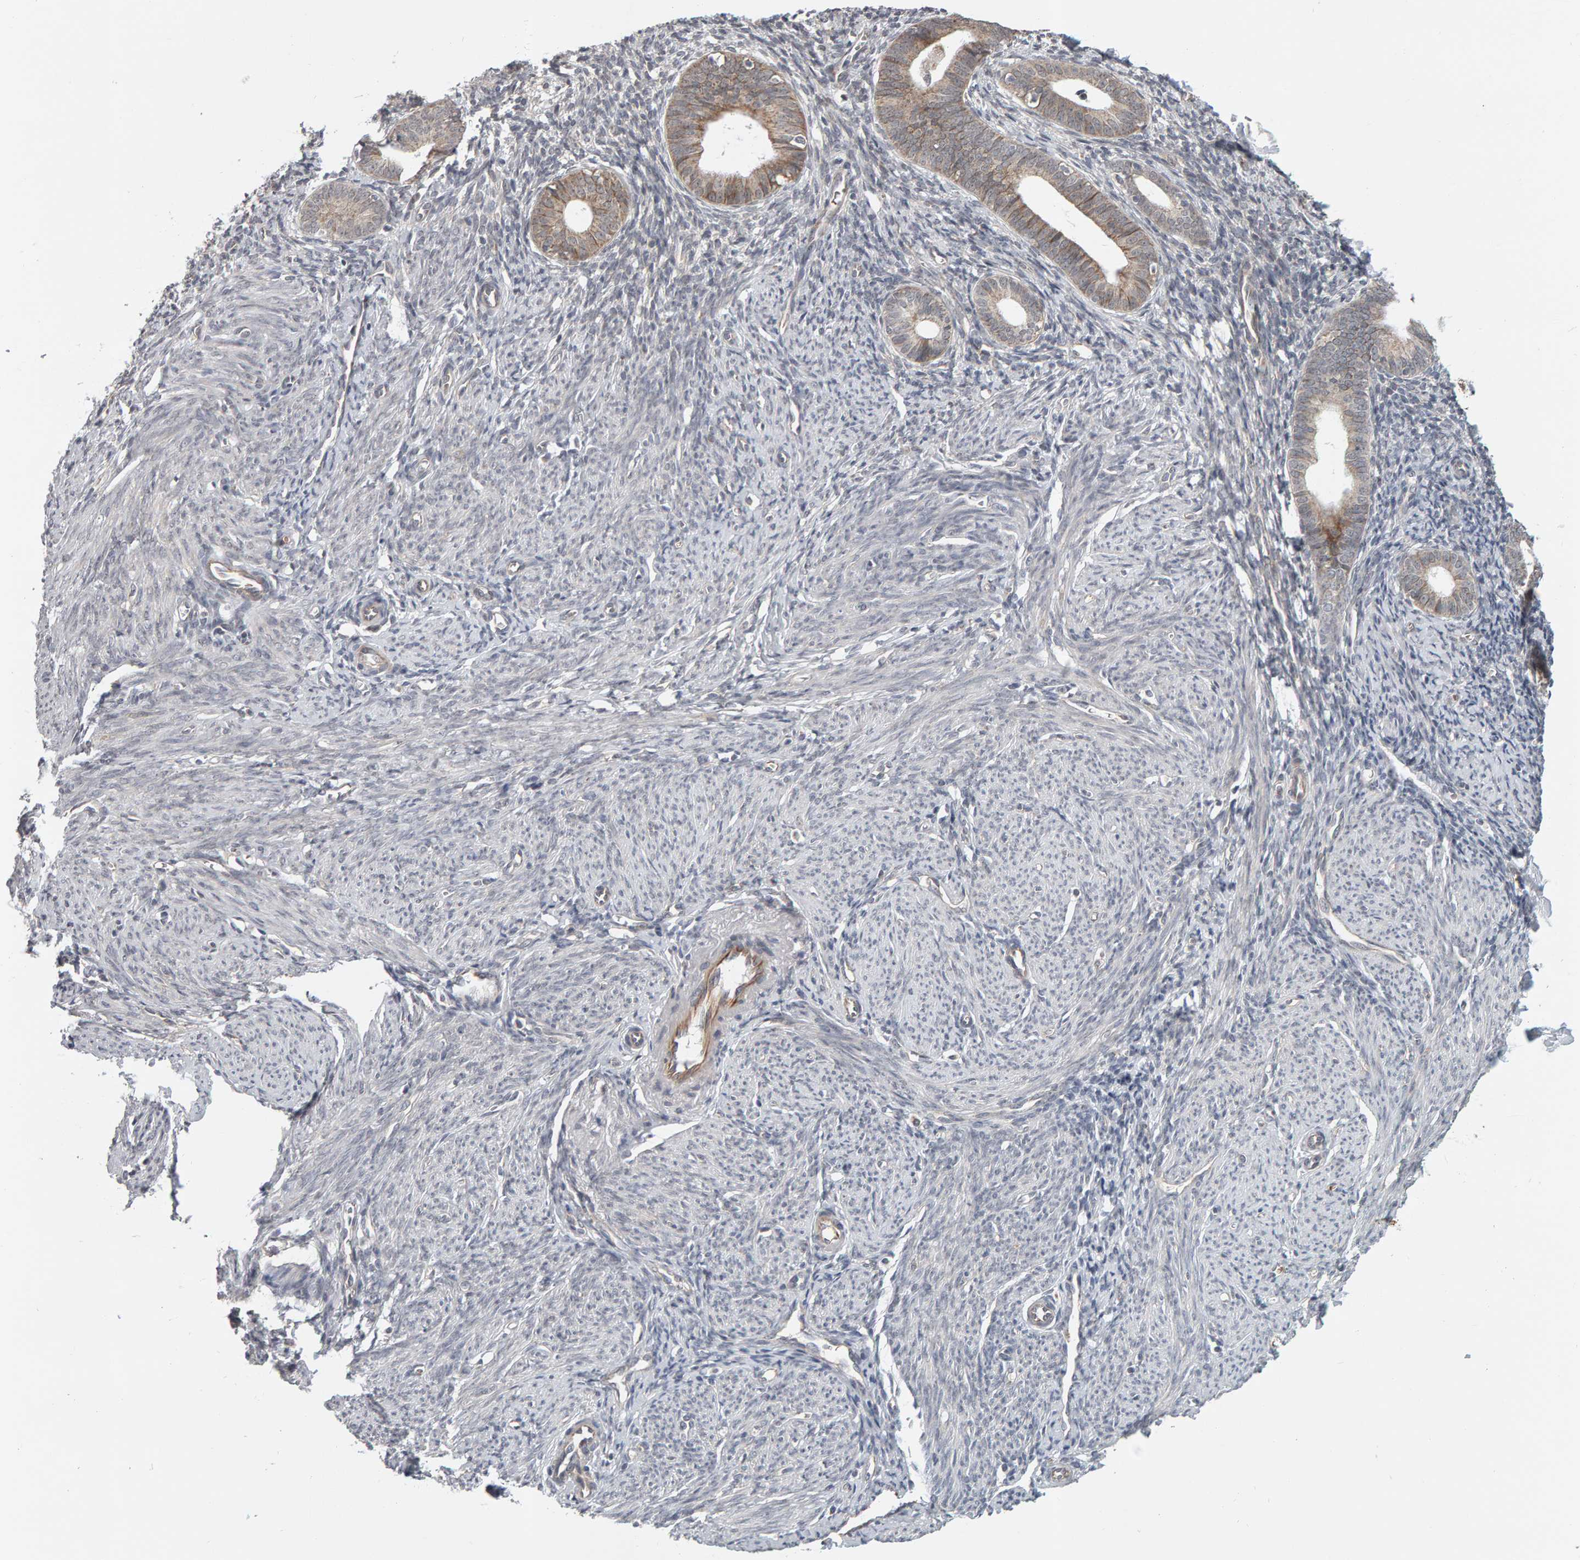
{"staining": {"intensity": "negative", "quantity": "none", "location": "none"}, "tissue": "endometrium", "cell_type": "Cells in endometrial stroma", "image_type": "normal", "snomed": [{"axis": "morphology", "description": "Normal tissue, NOS"}, {"axis": "morphology", "description": "Adenocarcinoma, NOS"}, {"axis": "topography", "description": "Endometrium"}], "caption": "High magnification brightfield microscopy of unremarkable endometrium stained with DAB (3,3'-diaminobenzidine) (brown) and counterstained with hematoxylin (blue): cells in endometrial stroma show no significant positivity. (DAB immunohistochemistry with hematoxylin counter stain).", "gene": "DAP3", "patient": {"sex": "female", "age": 57}}